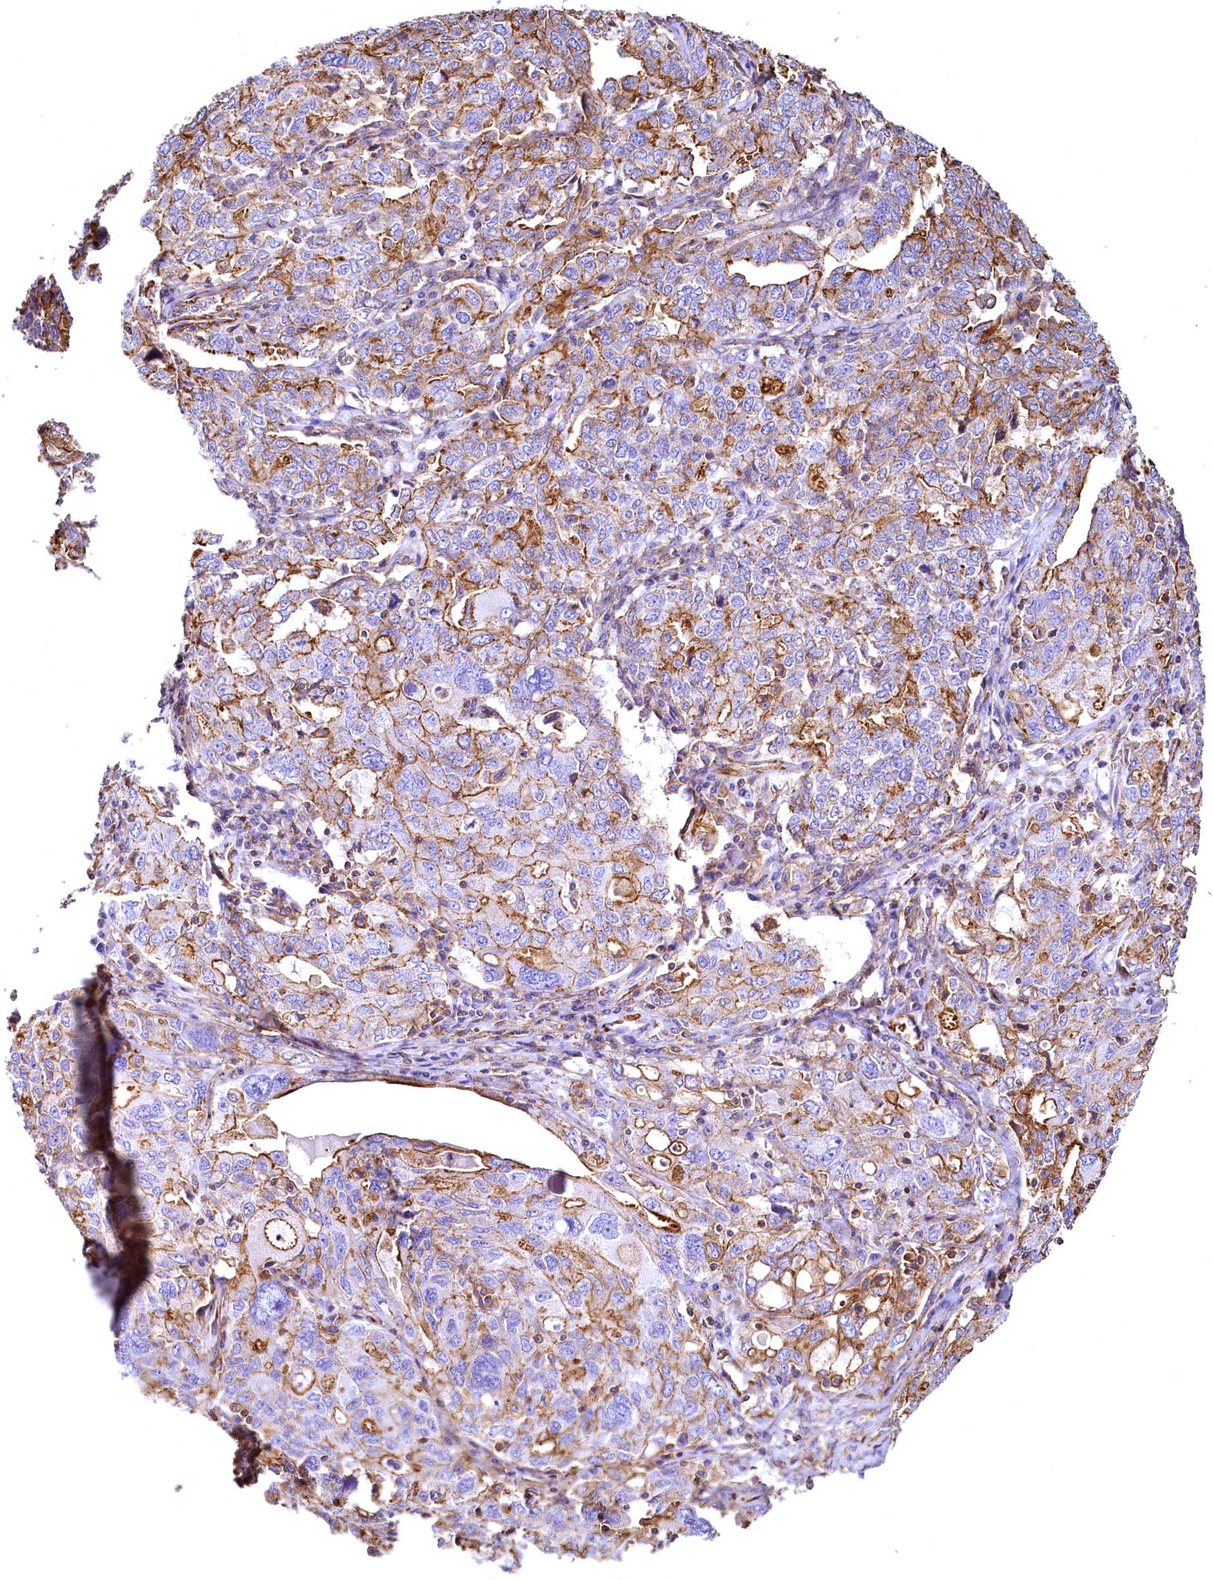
{"staining": {"intensity": "moderate", "quantity": "25%-75%", "location": "cytoplasmic/membranous"}, "tissue": "ovarian cancer", "cell_type": "Tumor cells", "image_type": "cancer", "snomed": [{"axis": "morphology", "description": "Carcinoma, endometroid"}, {"axis": "topography", "description": "Ovary"}], "caption": "The immunohistochemical stain labels moderate cytoplasmic/membranous staining in tumor cells of ovarian cancer tissue.", "gene": "THBS1", "patient": {"sex": "female", "age": 62}}